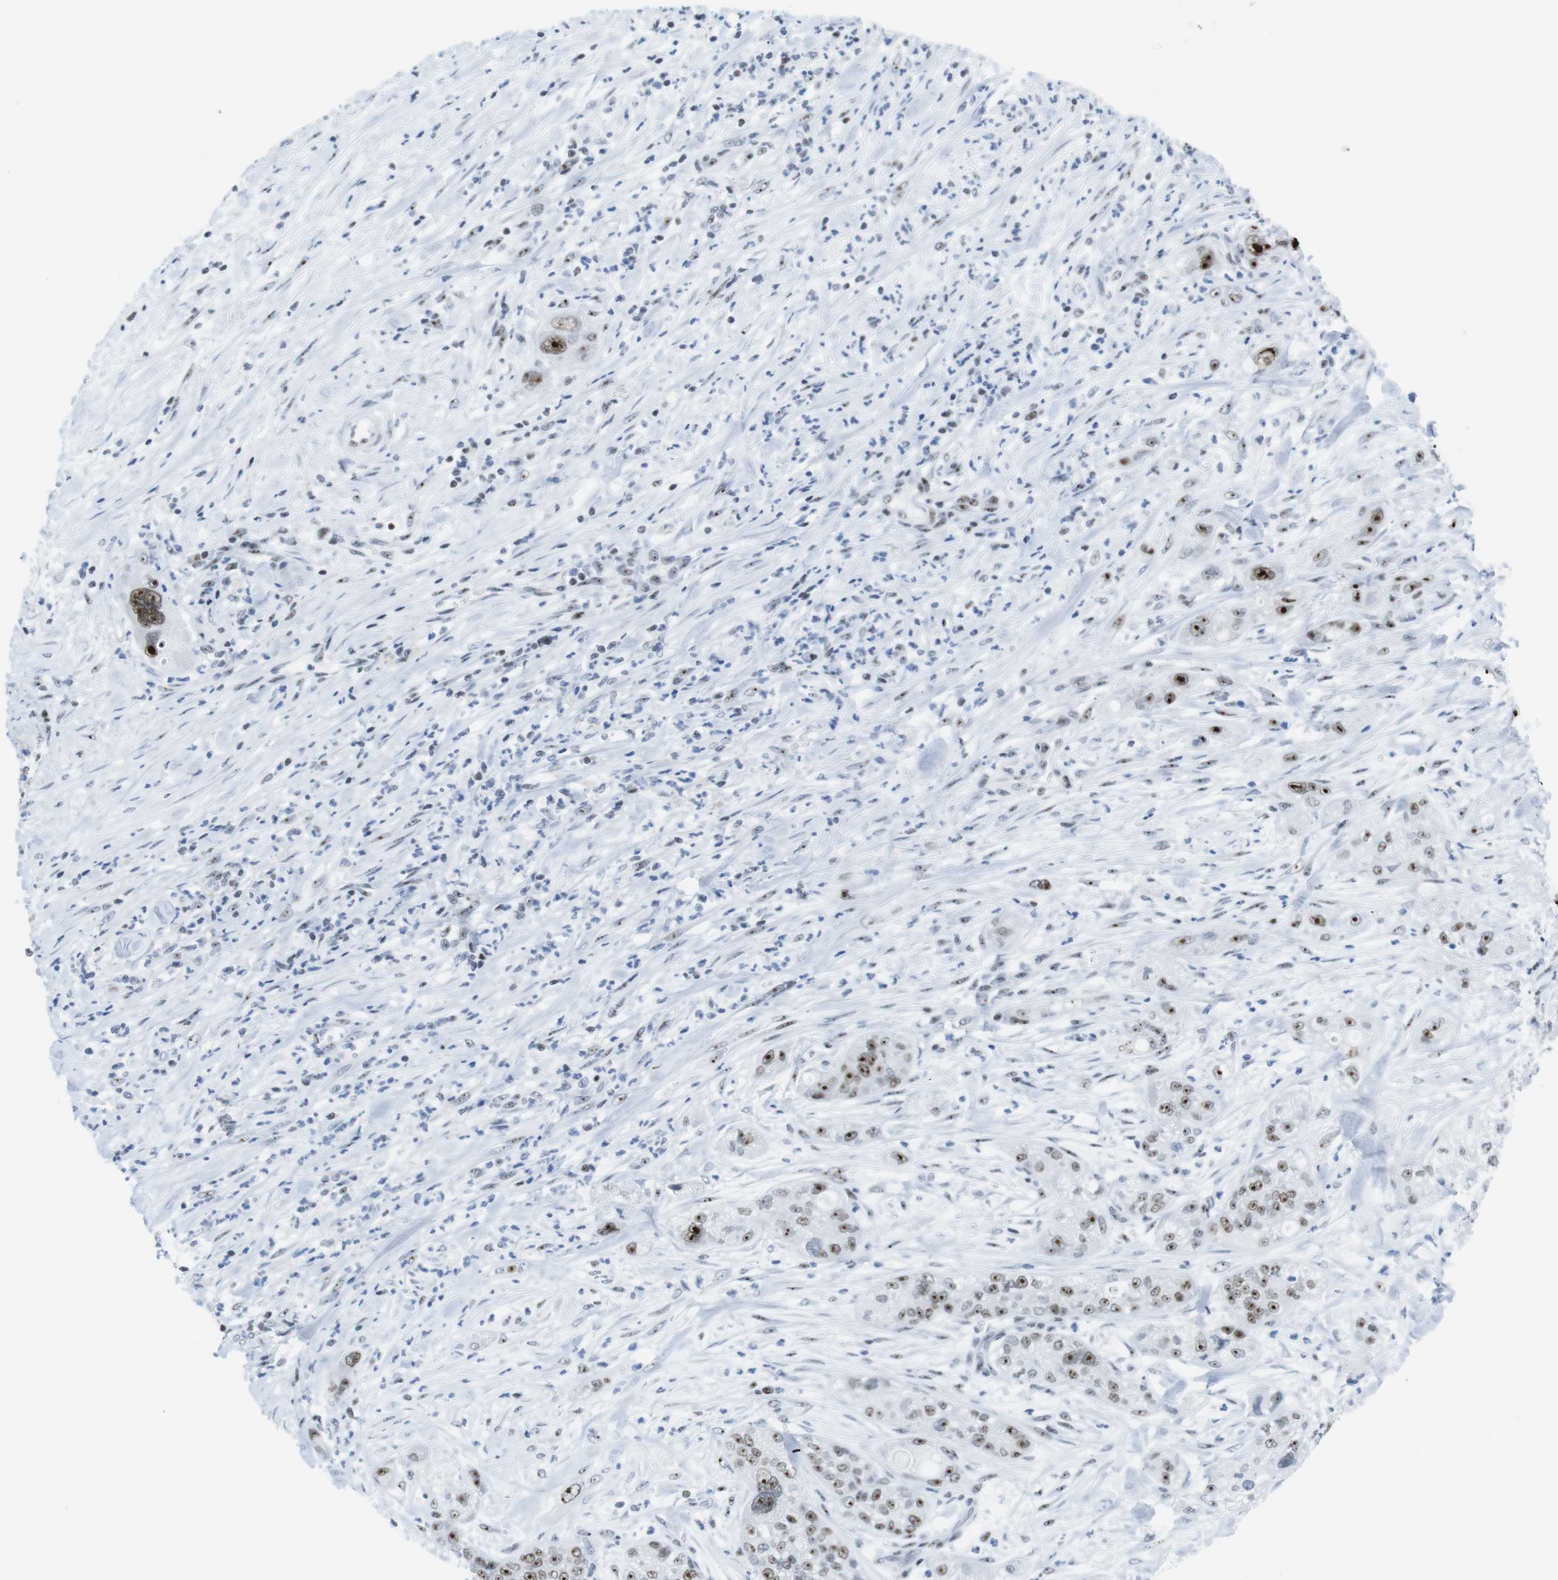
{"staining": {"intensity": "moderate", "quantity": ">75%", "location": "nuclear"}, "tissue": "pancreatic cancer", "cell_type": "Tumor cells", "image_type": "cancer", "snomed": [{"axis": "morphology", "description": "Adenocarcinoma, NOS"}, {"axis": "topography", "description": "Pancreas"}], "caption": "Human pancreatic adenocarcinoma stained with a brown dye displays moderate nuclear positive positivity in about >75% of tumor cells.", "gene": "NIFK", "patient": {"sex": "female", "age": 78}}